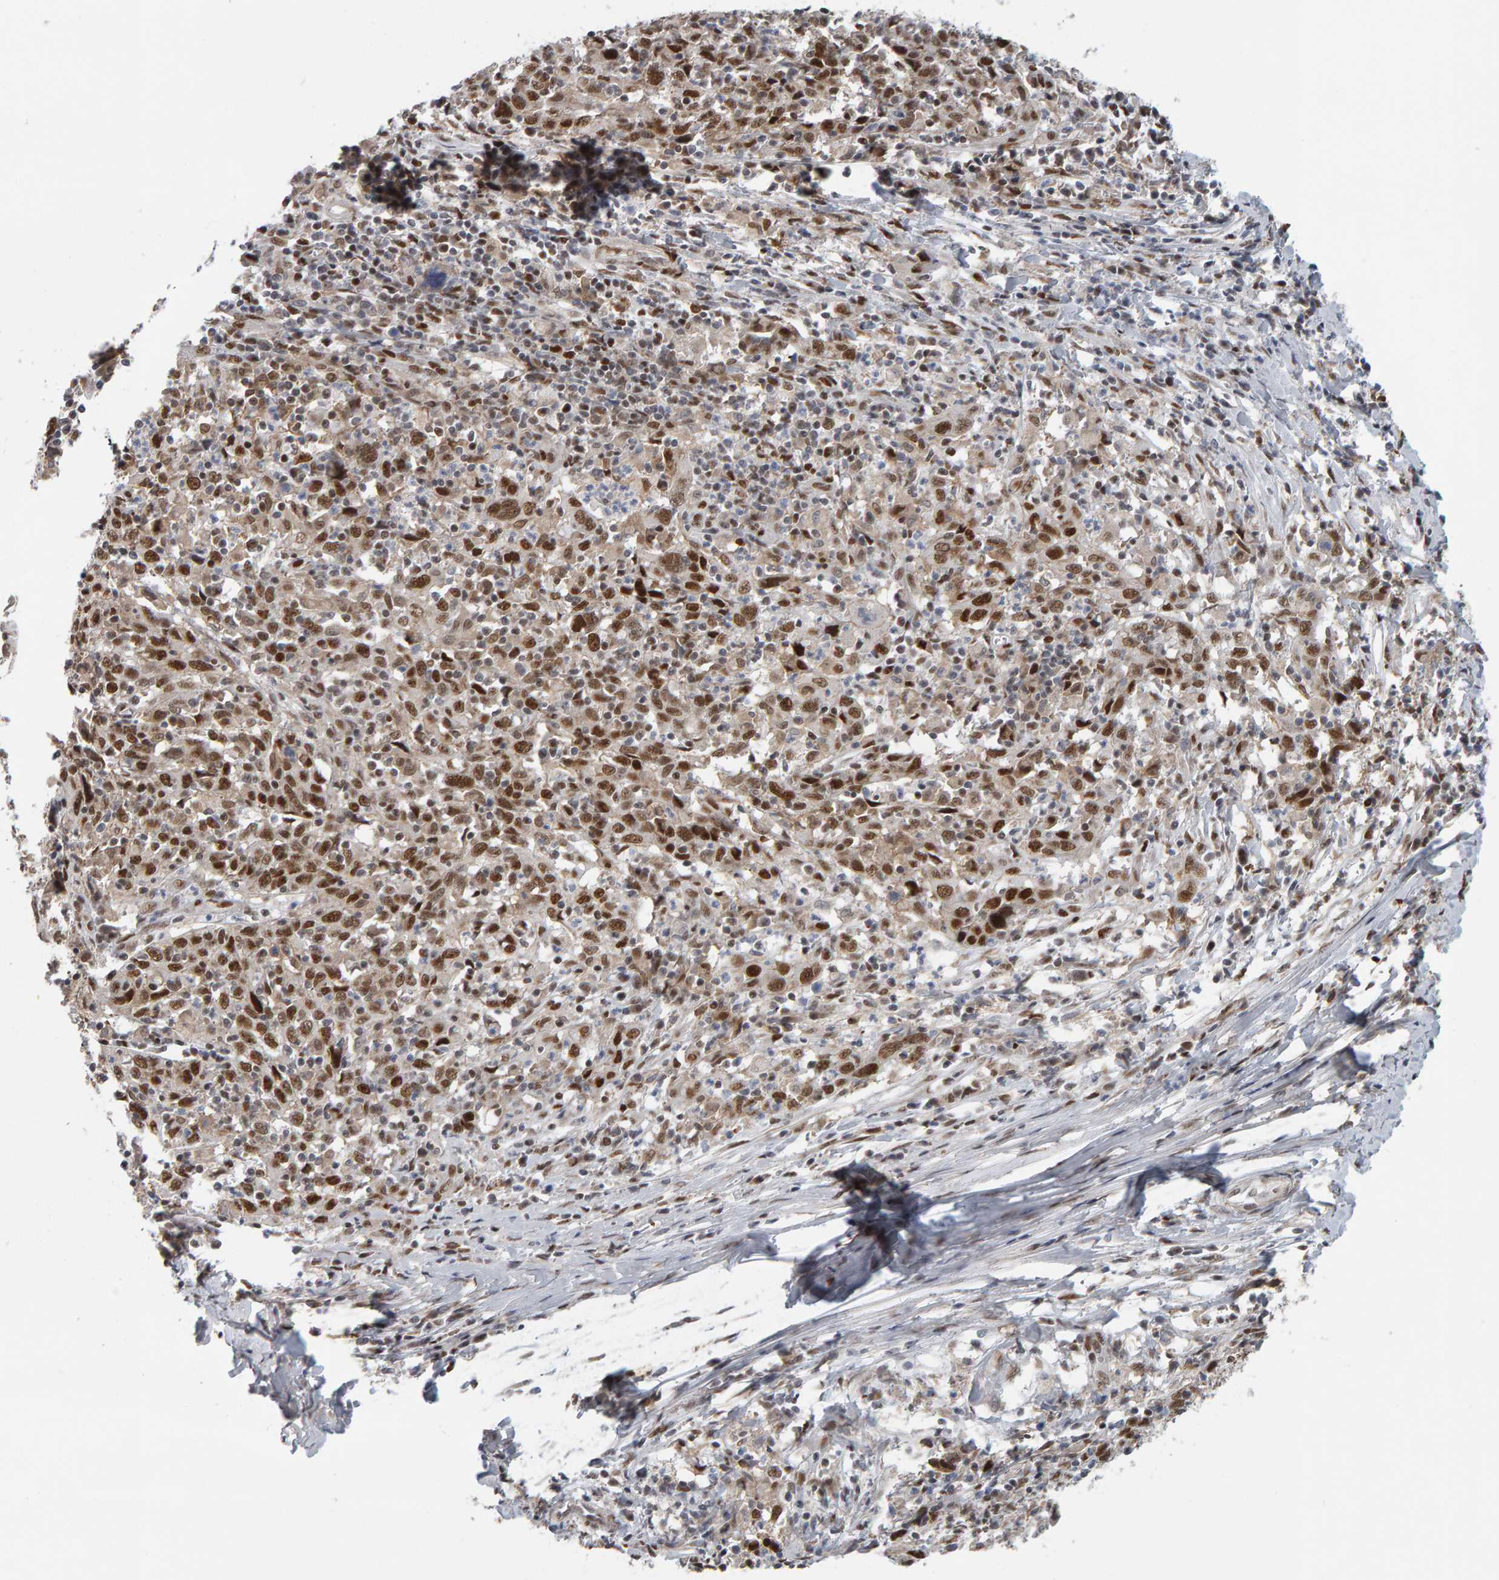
{"staining": {"intensity": "moderate", "quantity": ">75%", "location": "nuclear"}, "tissue": "cervical cancer", "cell_type": "Tumor cells", "image_type": "cancer", "snomed": [{"axis": "morphology", "description": "Squamous cell carcinoma, NOS"}, {"axis": "topography", "description": "Cervix"}], "caption": "Cervical cancer stained for a protein displays moderate nuclear positivity in tumor cells.", "gene": "ATF7IP", "patient": {"sex": "female", "age": 46}}